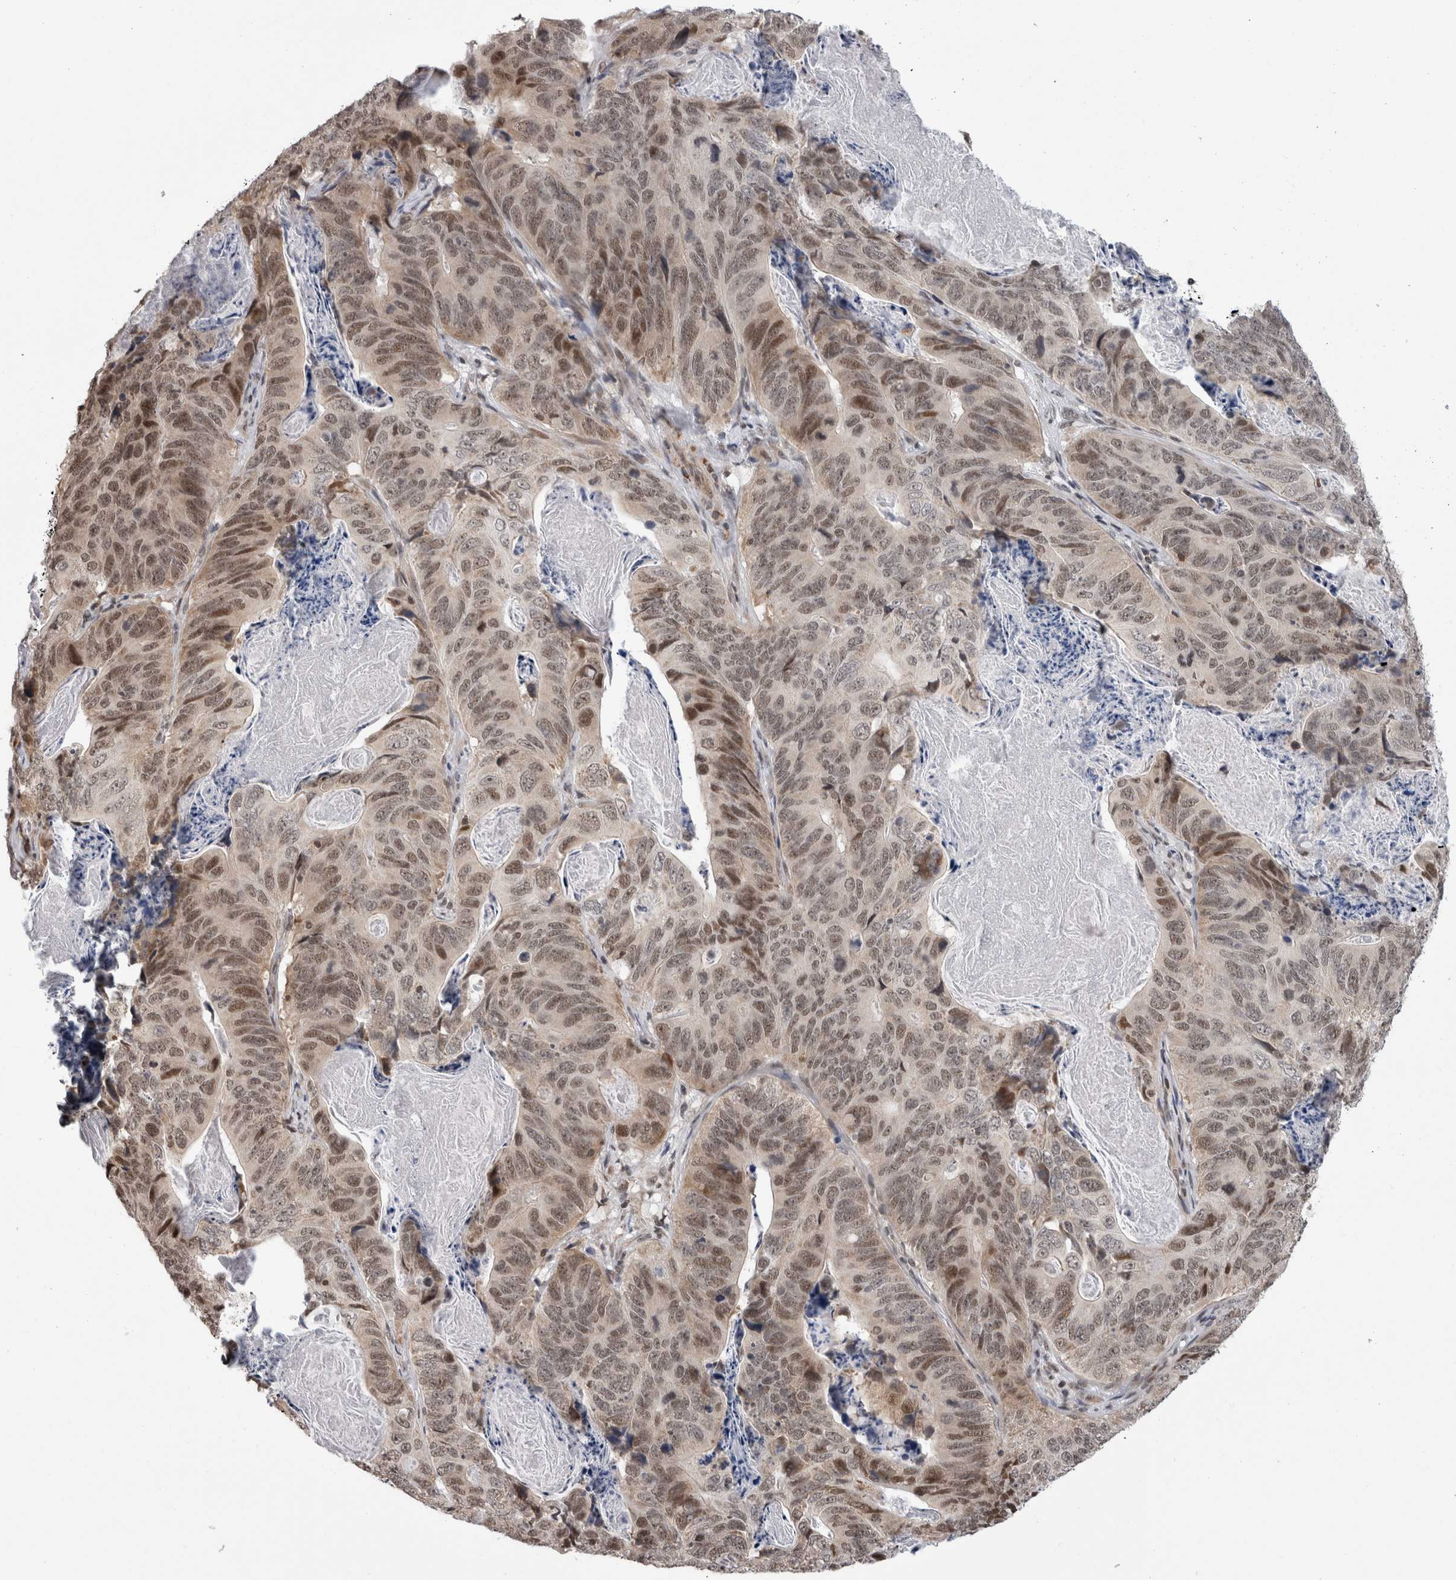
{"staining": {"intensity": "moderate", "quantity": ">75%", "location": "nuclear"}, "tissue": "stomach cancer", "cell_type": "Tumor cells", "image_type": "cancer", "snomed": [{"axis": "morphology", "description": "Normal tissue, NOS"}, {"axis": "morphology", "description": "Adenocarcinoma, NOS"}, {"axis": "topography", "description": "Stomach"}], "caption": "Immunohistochemical staining of adenocarcinoma (stomach) exhibits medium levels of moderate nuclear positivity in approximately >75% of tumor cells. The staining was performed using DAB to visualize the protein expression in brown, while the nuclei were stained in blue with hematoxylin (Magnification: 20x).", "gene": "ZBTB11", "patient": {"sex": "female", "age": 89}}